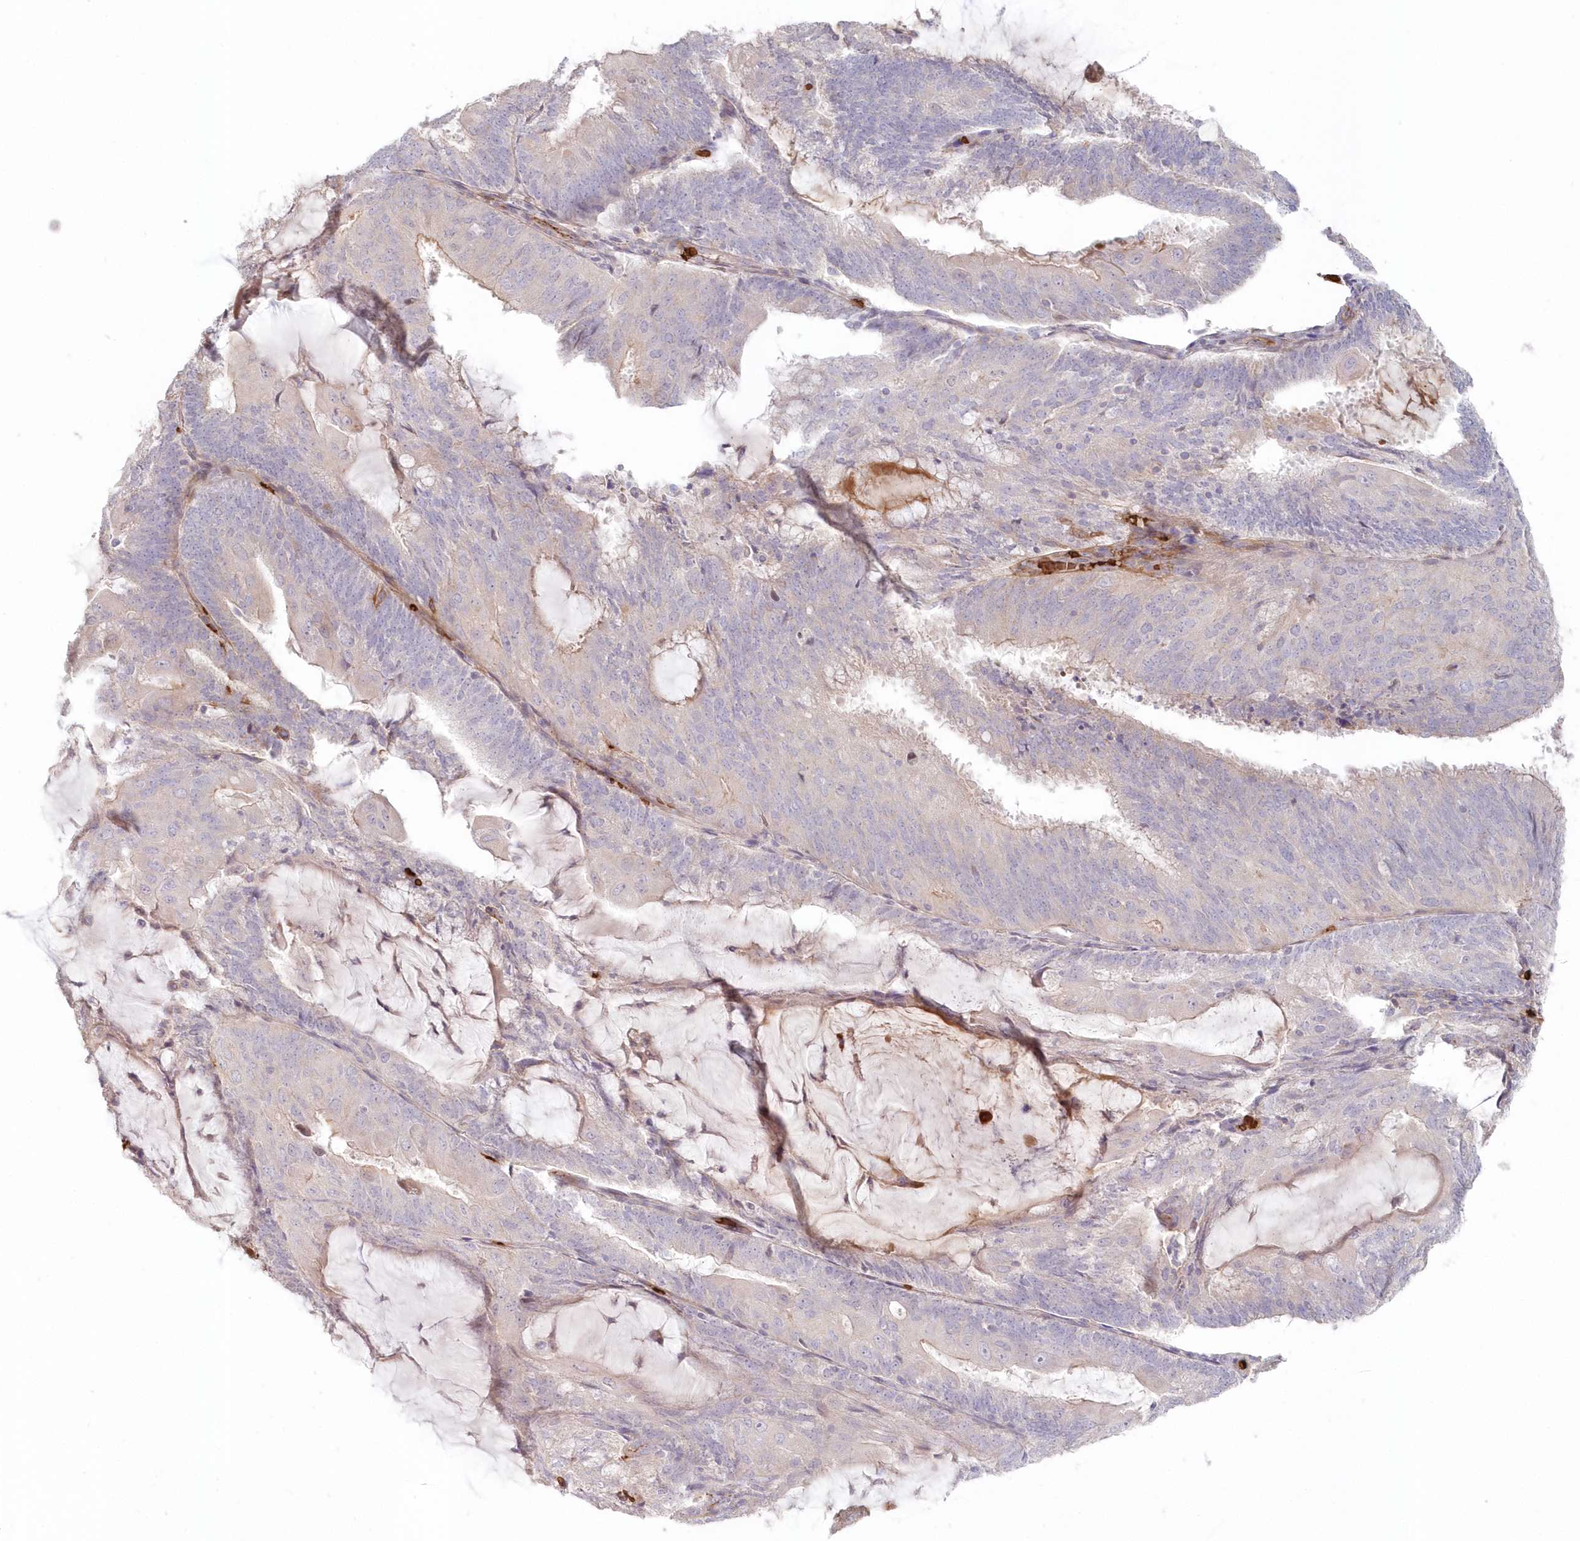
{"staining": {"intensity": "negative", "quantity": "none", "location": "none"}, "tissue": "endometrial cancer", "cell_type": "Tumor cells", "image_type": "cancer", "snomed": [{"axis": "morphology", "description": "Adenocarcinoma, NOS"}, {"axis": "topography", "description": "Endometrium"}], "caption": "Tumor cells are negative for brown protein staining in adenocarcinoma (endometrial).", "gene": "SERINC1", "patient": {"sex": "female", "age": 81}}